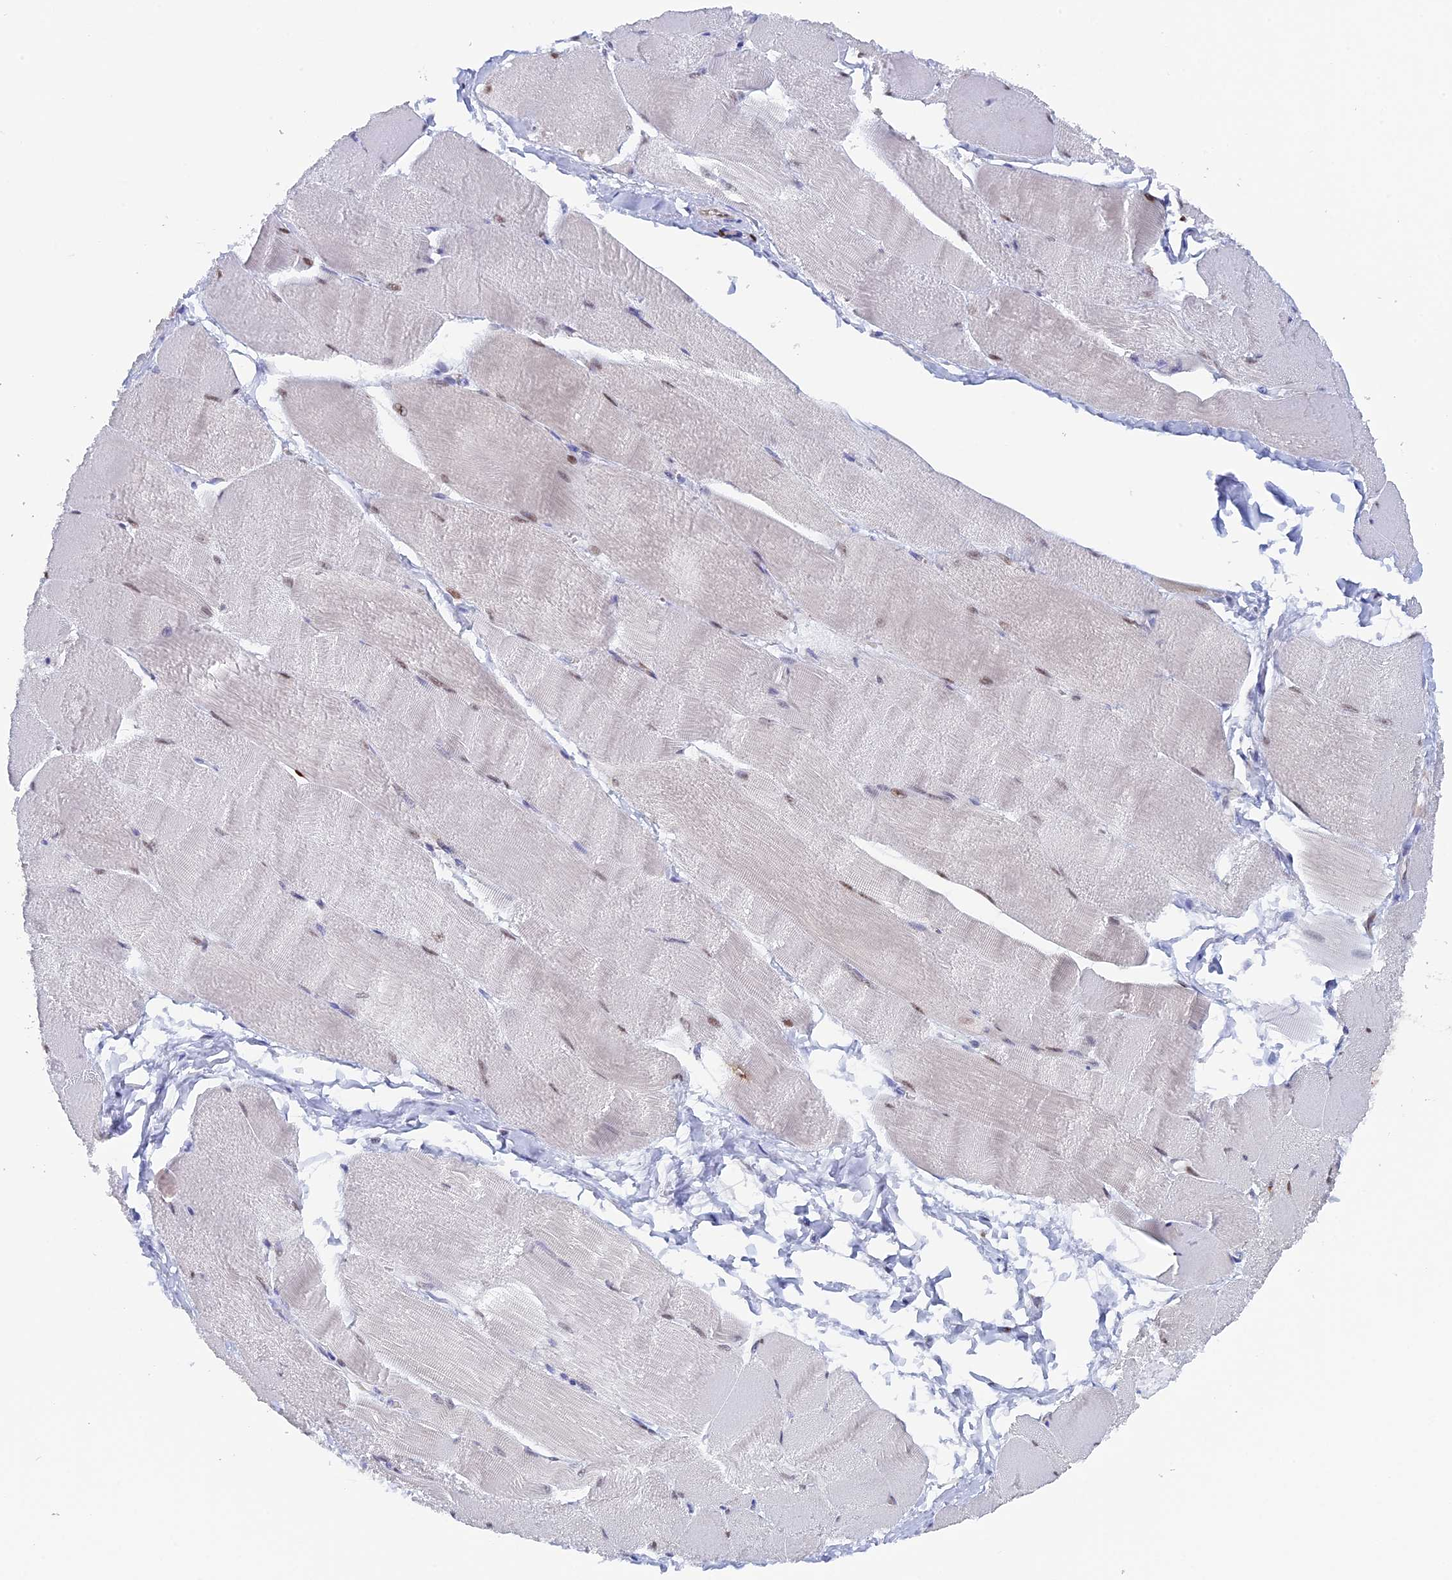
{"staining": {"intensity": "negative", "quantity": "none", "location": "none"}, "tissue": "skeletal muscle", "cell_type": "Myocytes", "image_type": "normal", "snomed": [{"axis": "morphology", "description": "Normal tissue, NOS"}, {"axis": "morphology", "description": "Basal cell carcinoma"}, {"axis": "topography", "description": "Skeletal muscle"}], "caption": "DAB (3,3'-diaminobenzidine) immunohistochemical staining of unremarkable human skeletal muscle shows no significant expression in myocytes. Nuclei are stained in blue.", "gene": "SLC26A1", "patient": {"sex": "female", "age": 64}}